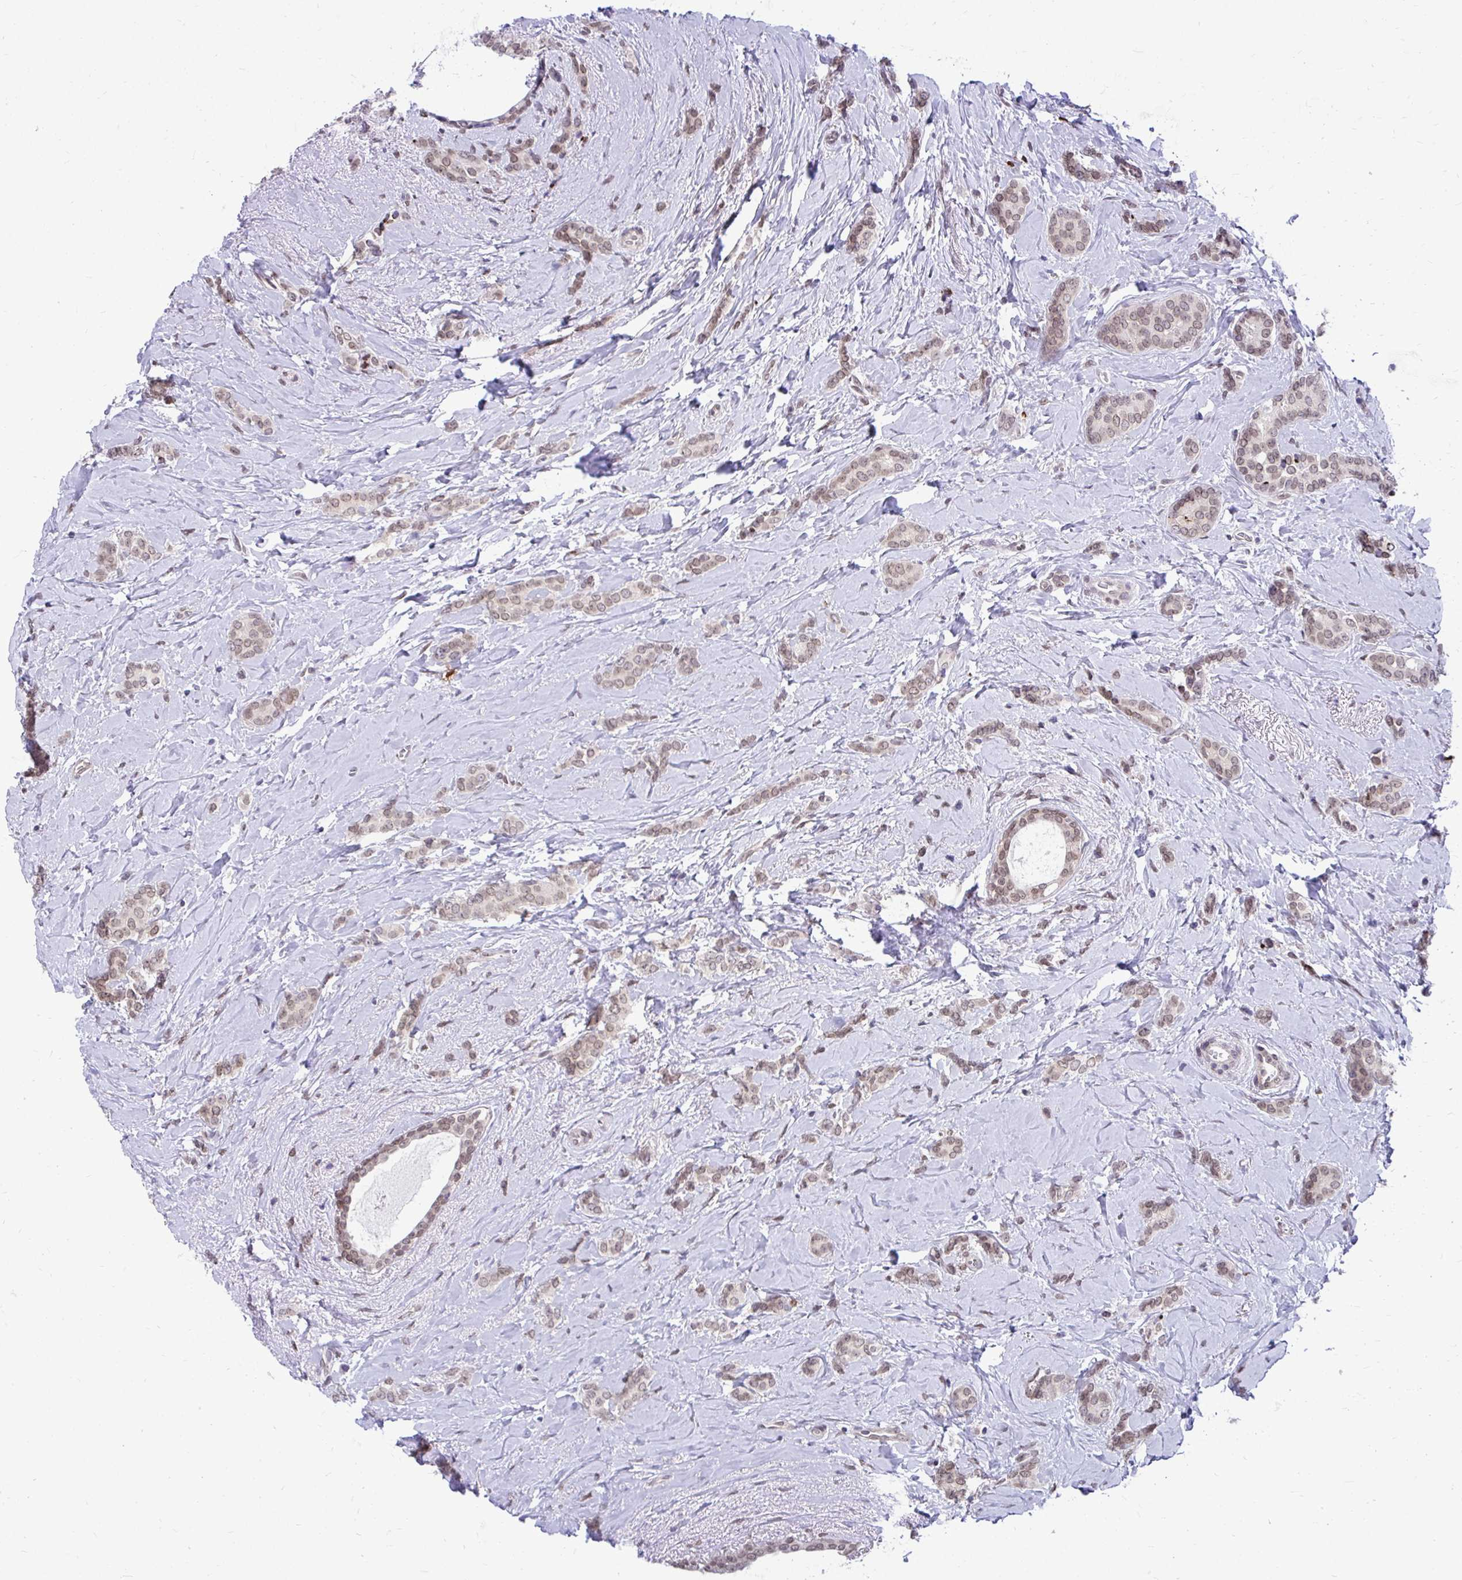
{"staining": {"intensity": "weak", "quantity": ">75%", "location": "cytoplasmic/membranous,nuclear"}, "tissue": "breast cancer", "cell_type": "Tumor cells", "image_type": "cancer", "snomed": [{"axis": "morphology", "description": "Normal tissue, NOS"}, {"axis": "morphology", "description": "Duct carcinoma"}, {"axis": "topography", "description": "Breast"}], "caption": "Protein expression analysis of human breast cancer (infiltrating ductal carcinoma) reveals weak cytoplasmic/membranous and nuclear expression in about >75% of tumor cells. The staining is performed using DAB (3,3'-diaminobenzidine) brown chromogen to label protein expression. The nuclei are counter-stained blue using hematoxylin.", "gene": "BANF1", "patient": {"sex": "female", "age": 77}}